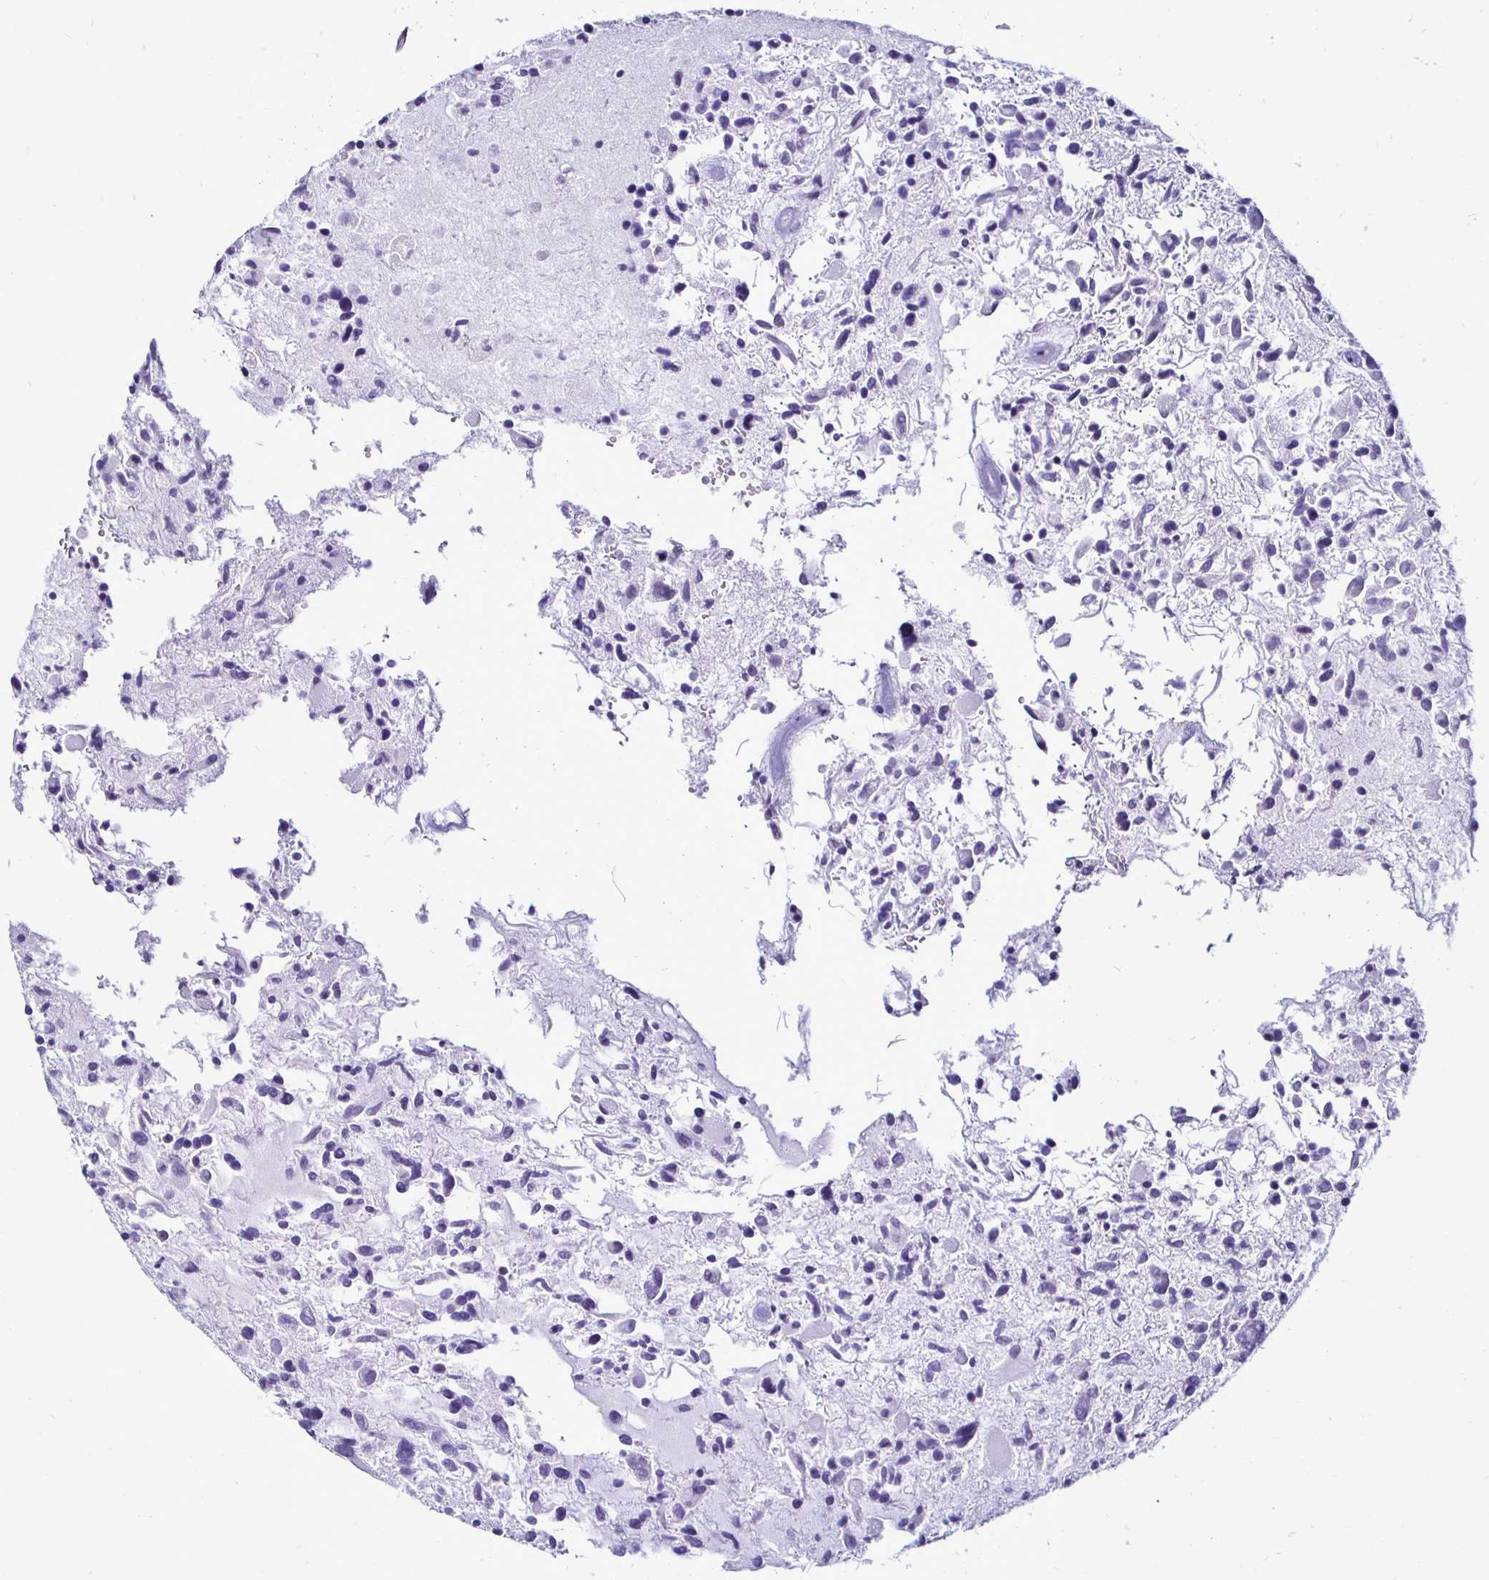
{"staining": {"intensity": "negative", "quantity": "none", "location": "none"}, "tissue": "glioma", "cell_type": "Tumor cells", "image_type": "cancer", "snomed": [{"axis": "morphology", "description": "Glioma, malignant, High grade"}, {"axis": "topography", "description": "Brain"}], "caption": "A high-resolution micrograph shows immunohistochemistry staining of malignant glioma (high-grade), which demonstrates no significant staining in tumor cells.", "gene": "CST5", "patient": {"sex": "female", "age": 11}}